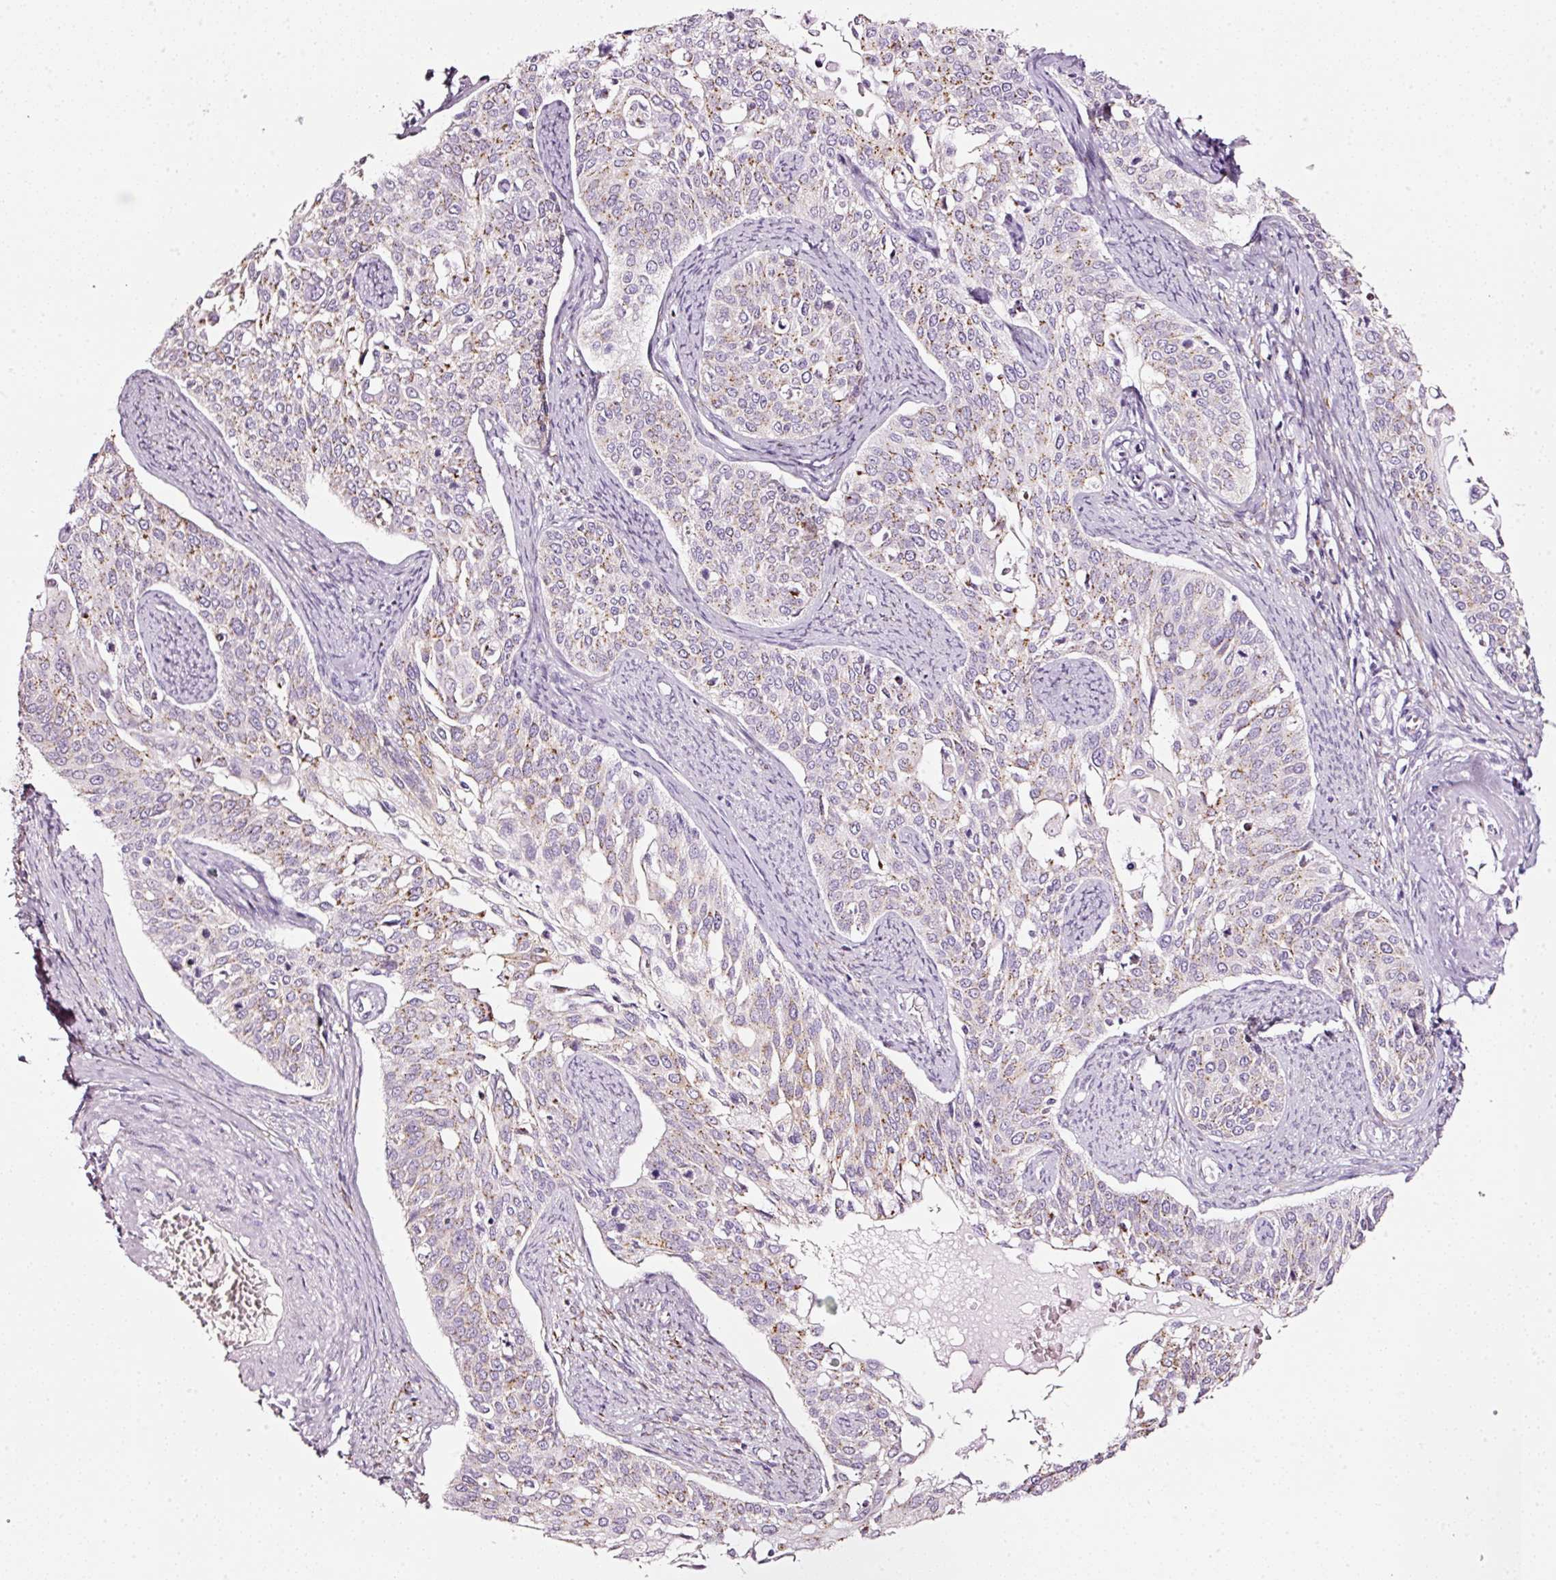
{"staining": {"intensity": "weak", "quantity": "25%-75%", "location": "cytoplasmic/membranous"}, "tissue": "cervical cancer", "cell_type": "Tumor cells", "image_type": "cancer", "snomed": [{"axis": "morphology", "description": "Squamous cell carcinoma, NOS"}, {"axis": "topography", "description": "Cervix"}], "caption": "Tumor cells display weak cytoplasmic/membranous staining in approximately 25%-75% of cells in squamous cell carcinoma (cervical). (Brightfield microscopy of DAB IHC at high magnification).", "gene": "SDF4", "patient": {"sex": "female", "age": 44}}